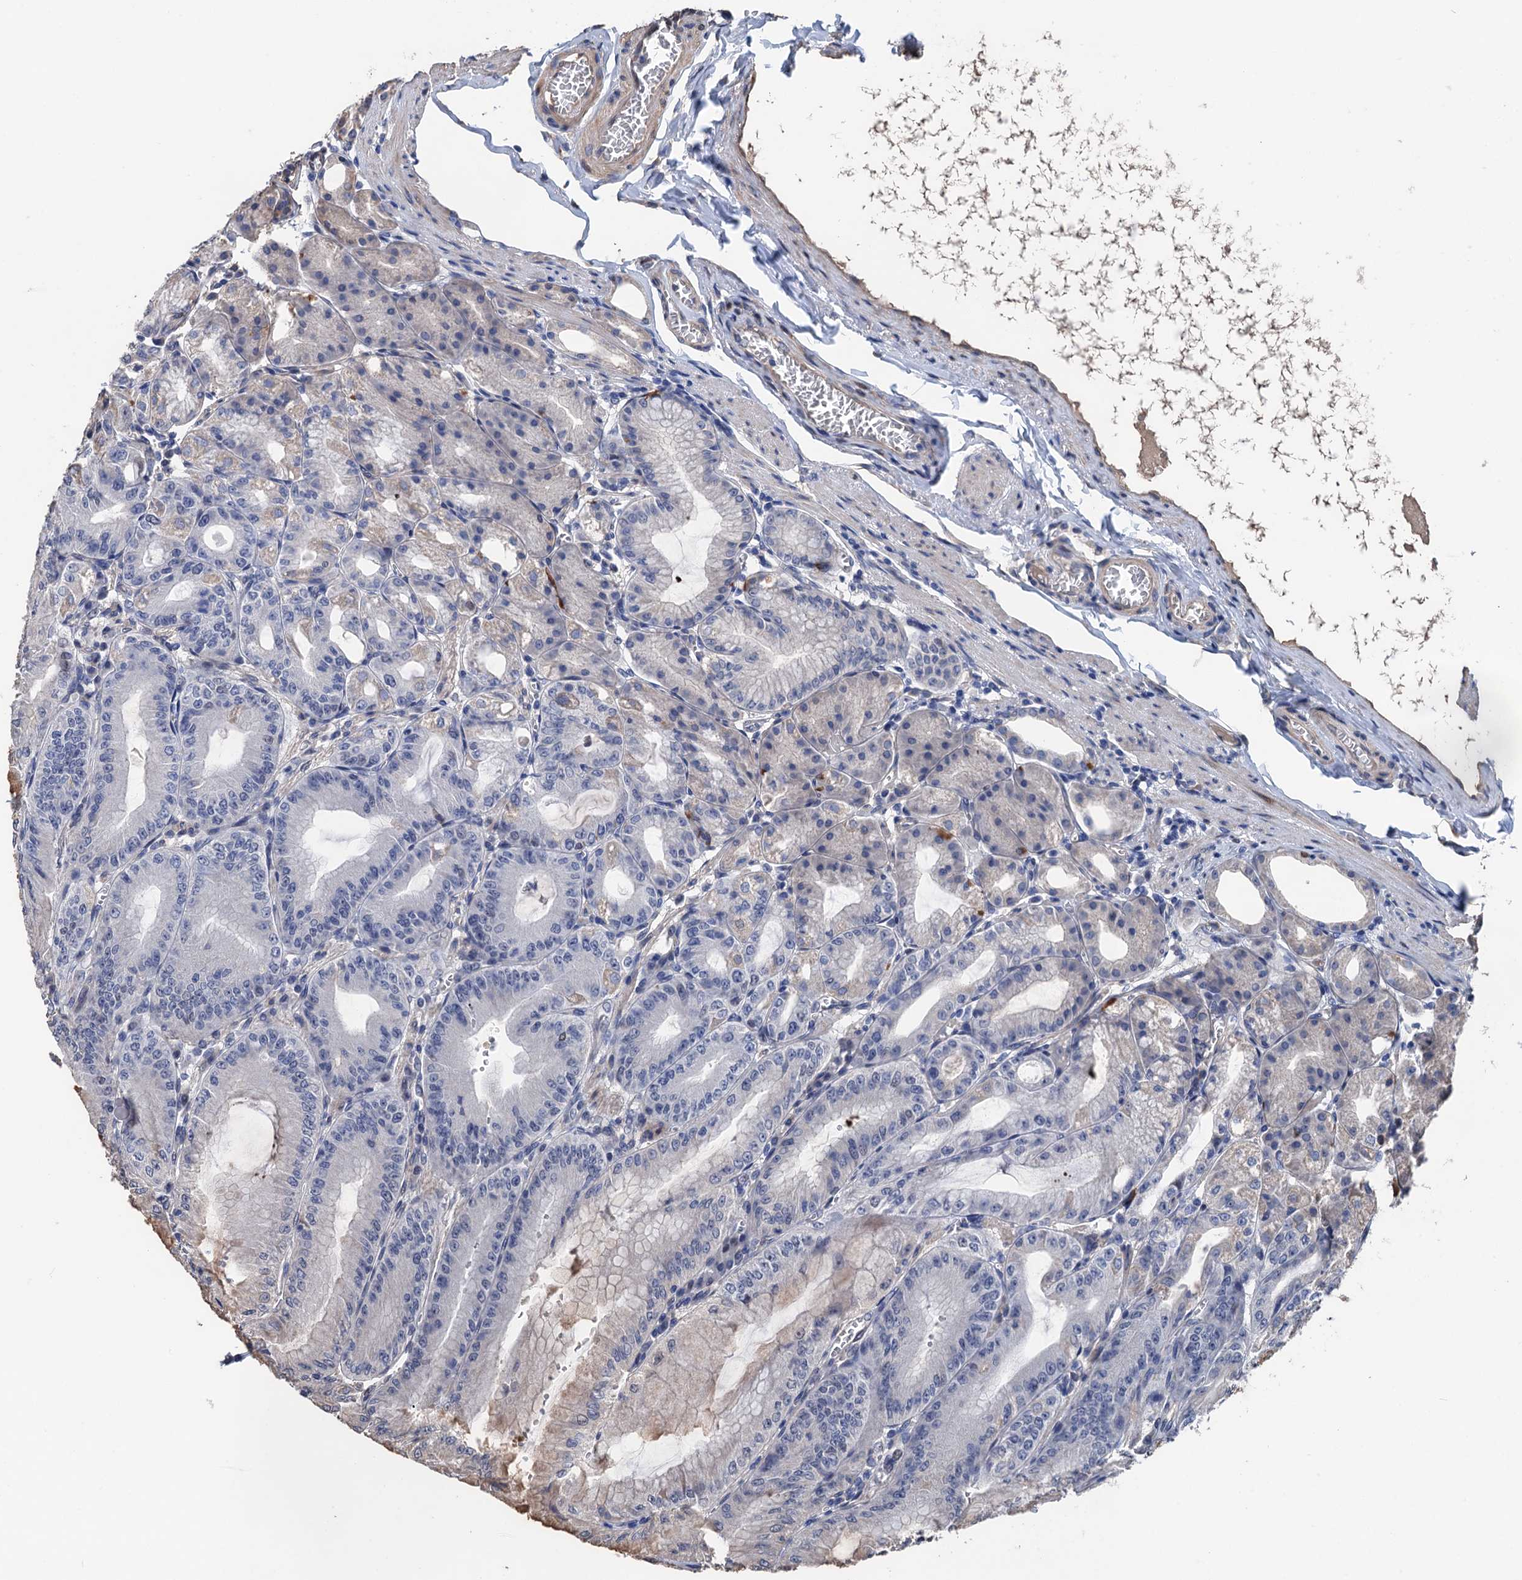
{"staining": {"intensity": "moderate", "quantity": "<25%", "location": "cytoplasmic/membranous,nuclear"}, "tissue": "stomach", "cell_type": "Glandular cells", "image_type": "normal", "snomed": [{"axis": "morphology", "description": "Normal tissue, NOS"}, {"axis": "topography", "description": "Stomach, lower"}], "caption": "Human stomach stained with a brown dye reveals moderate cytoplasmic/membranous,nuclear positive expression in about <25% of glandular cells.", "gene": "ART5", "patient": {"sex": "male", "age": 71}}